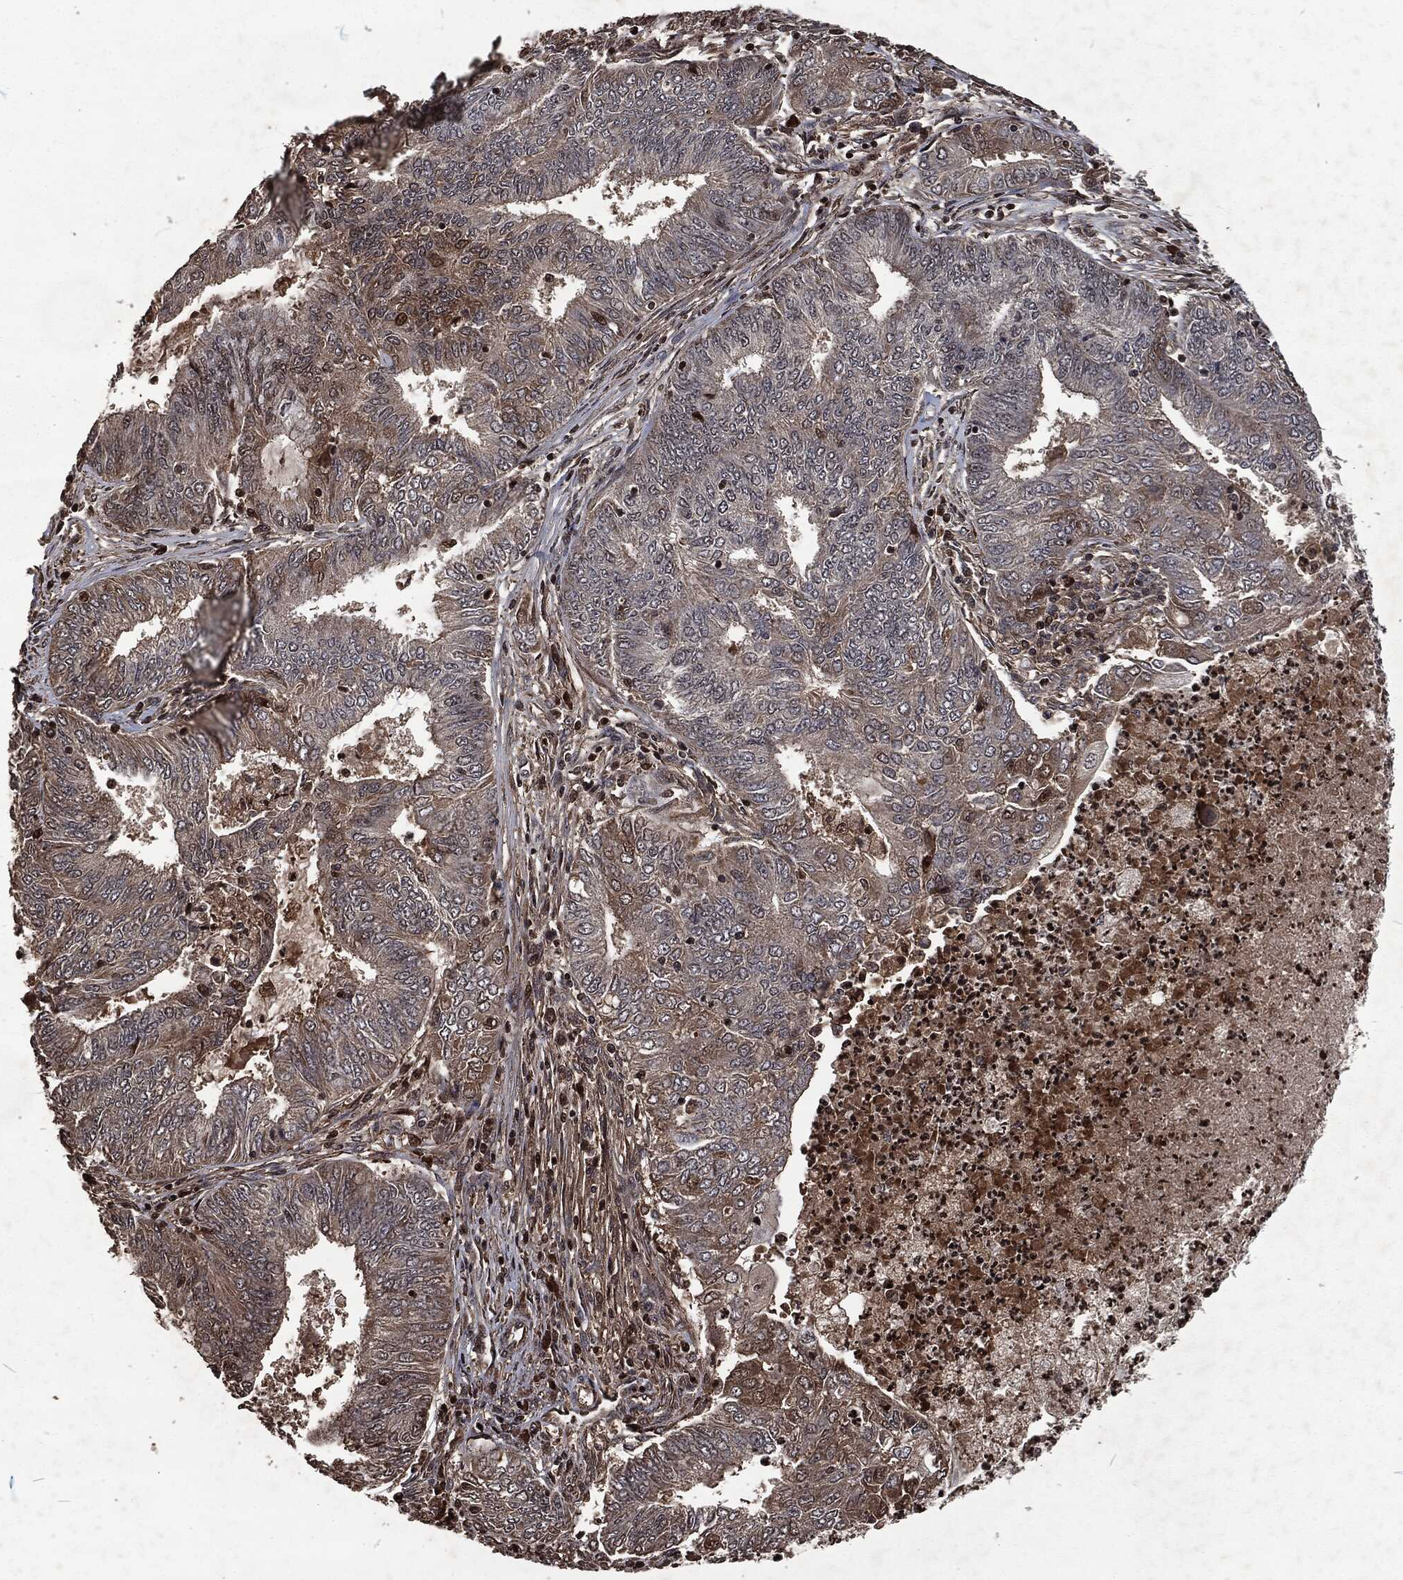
{"staining": {"intensity": "moderate", "quantity": "<25%", "location": "cytoplasmic/membranous"}, "tissue": "endometrial cancer", "cell_type": "Tumor cells", "image_type": "cancer", "snomed": [{"axis": "morphology", "description": "Adenocarcinoma, NOS"}, {"axis": "topography", "description": "Endometrium"}], "caption": "A high-resolution histopathology image shows immunohistochemistry (IHC) staining of endometrial adenocarcinoma, which reveals moderate cytoplasmic/membranous staining in approximately <25% of tumor cells.", "gene": "SNAI1", "patient": {"sex": "female", "age": 62}}